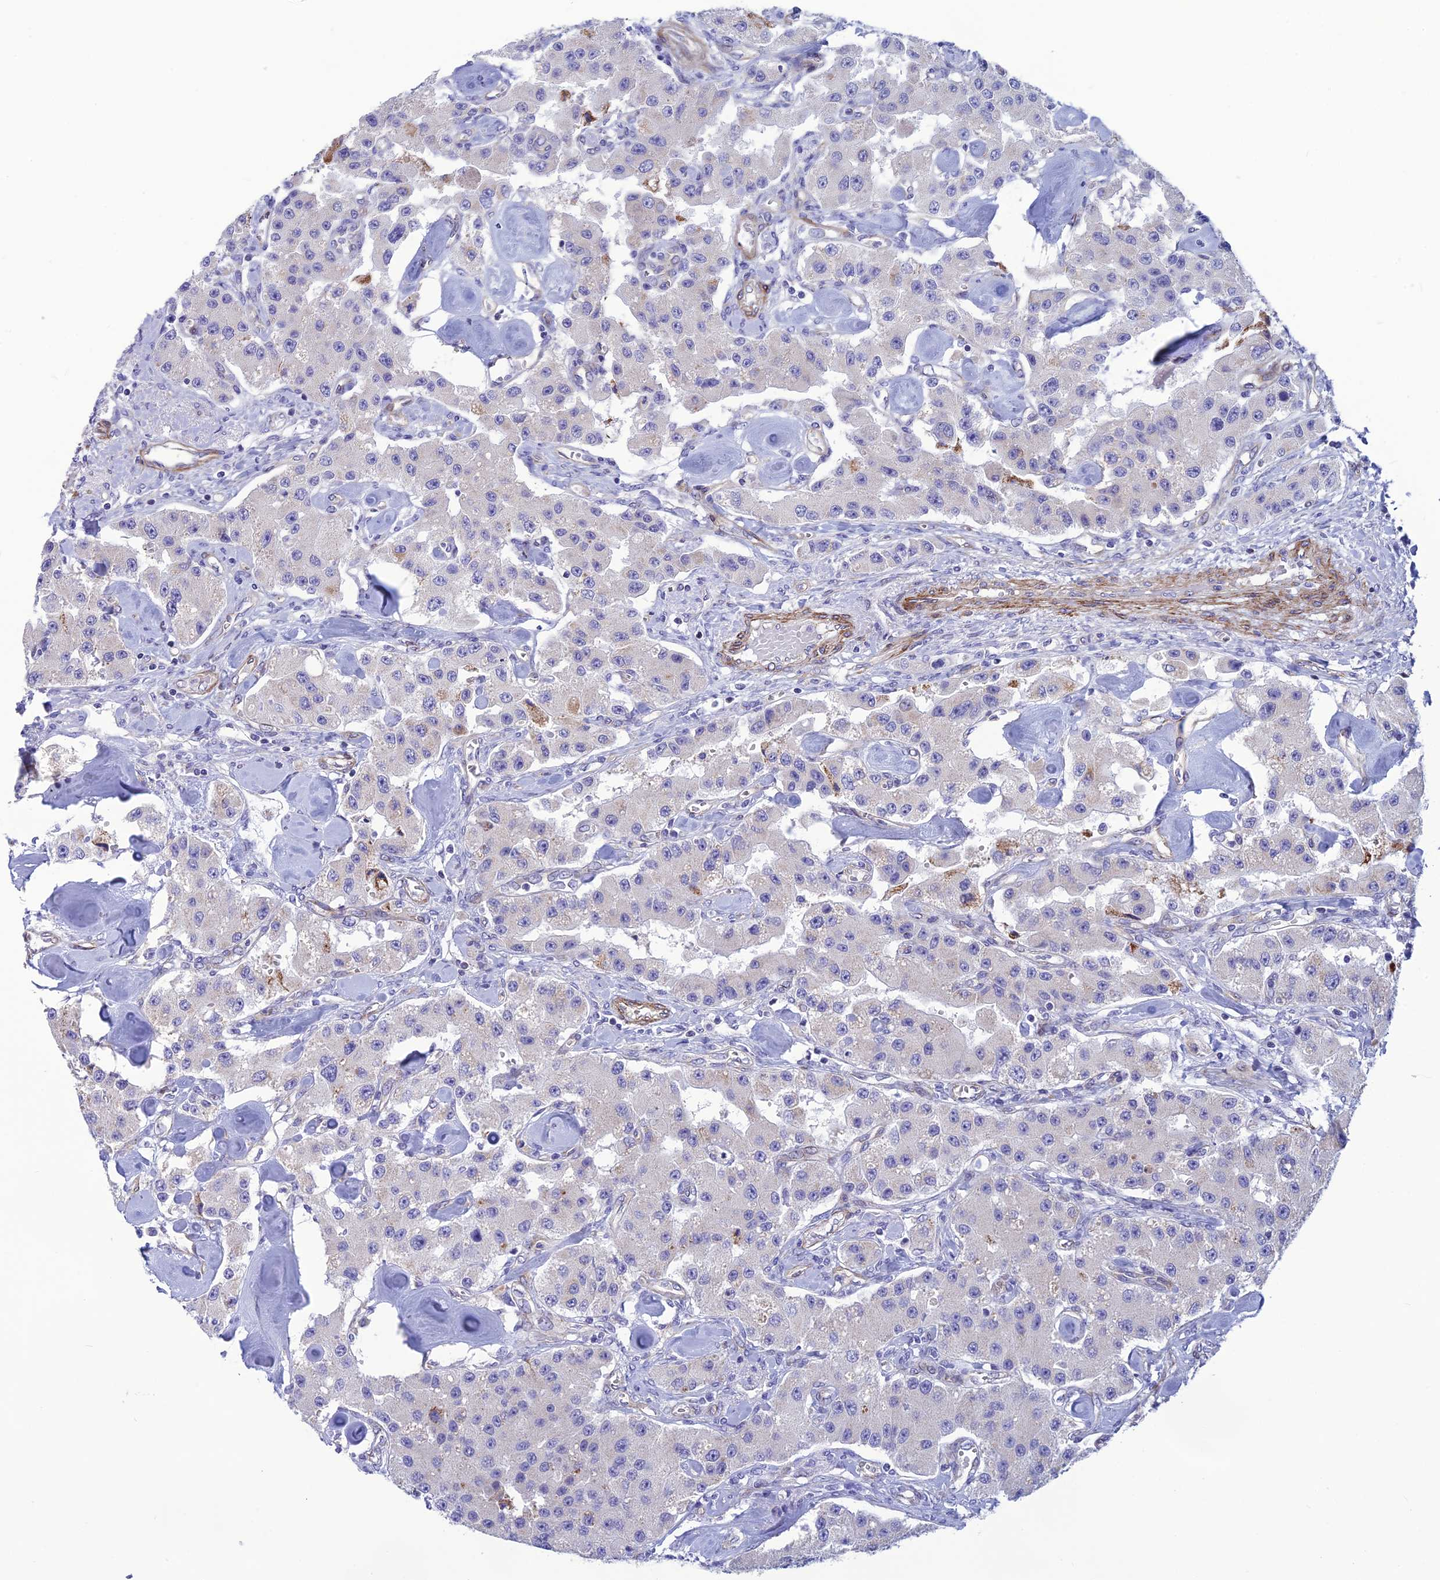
{"staining": {"intensity": "negative", "quantity": "none", "location": "none"}, "tissue": "carcinoid", "cell_type": "Tumor cells", "image_type": "cancer", "snomed": [{"axis": "morphology", "description": "Carcinoid, malignant, NOS"}, {"axis": "topography", "description": "Pancreas"}], "caption": "A photomicrograph of carcinoid stained for a protein reveals no brown staining in tumor cells.", "gene": "POMGNT1", "patient": {"sex": "male", "age": 41}}